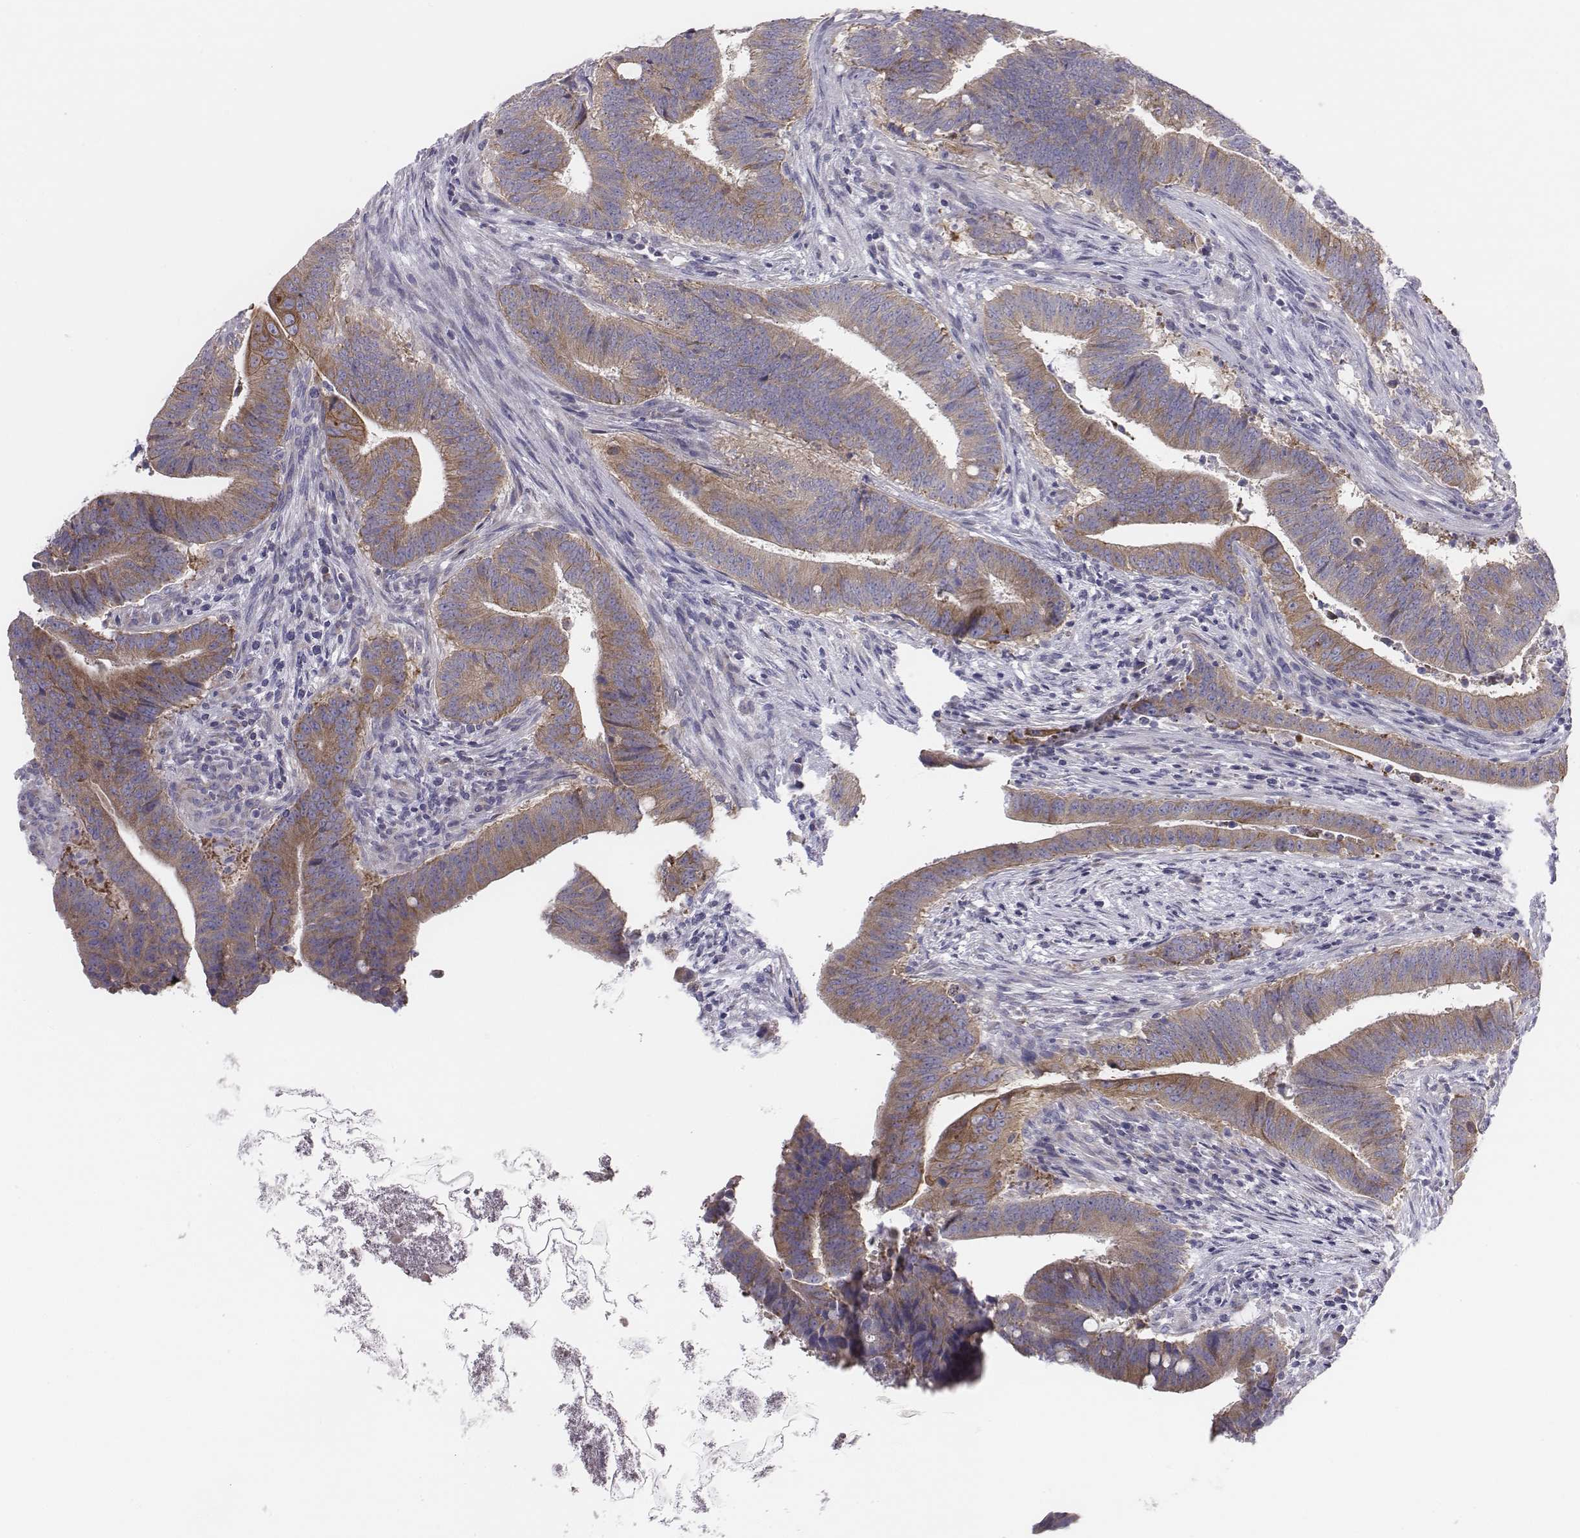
{"staining": {"intensity": "weak", "quantity": ">75%", "location": "cytoplasmic/membranous"}, "tissue": "colorectal cancer", "cell_type": "Tumor cells", "image_type": "cancer", "snomed": [{"axis": "morphology", "description": "Adenocarcinoma, NOS"}, {"axis": "topography", "description": "Colon"}], "caption": "Colorectal cancer (adenocarcinoma) tissue shows weak cytoplasmic/membranous expression in about >75% of tumor cells, visualized by immunohistochemistry. Using DAB (3,3'-diaminobenzidine) (brown) and hematoxylin (blue) stains, captured at high magnification using brightfield microscopy.", "gene": "CHST14", "patient": {"sex": "female", "age": 43}}